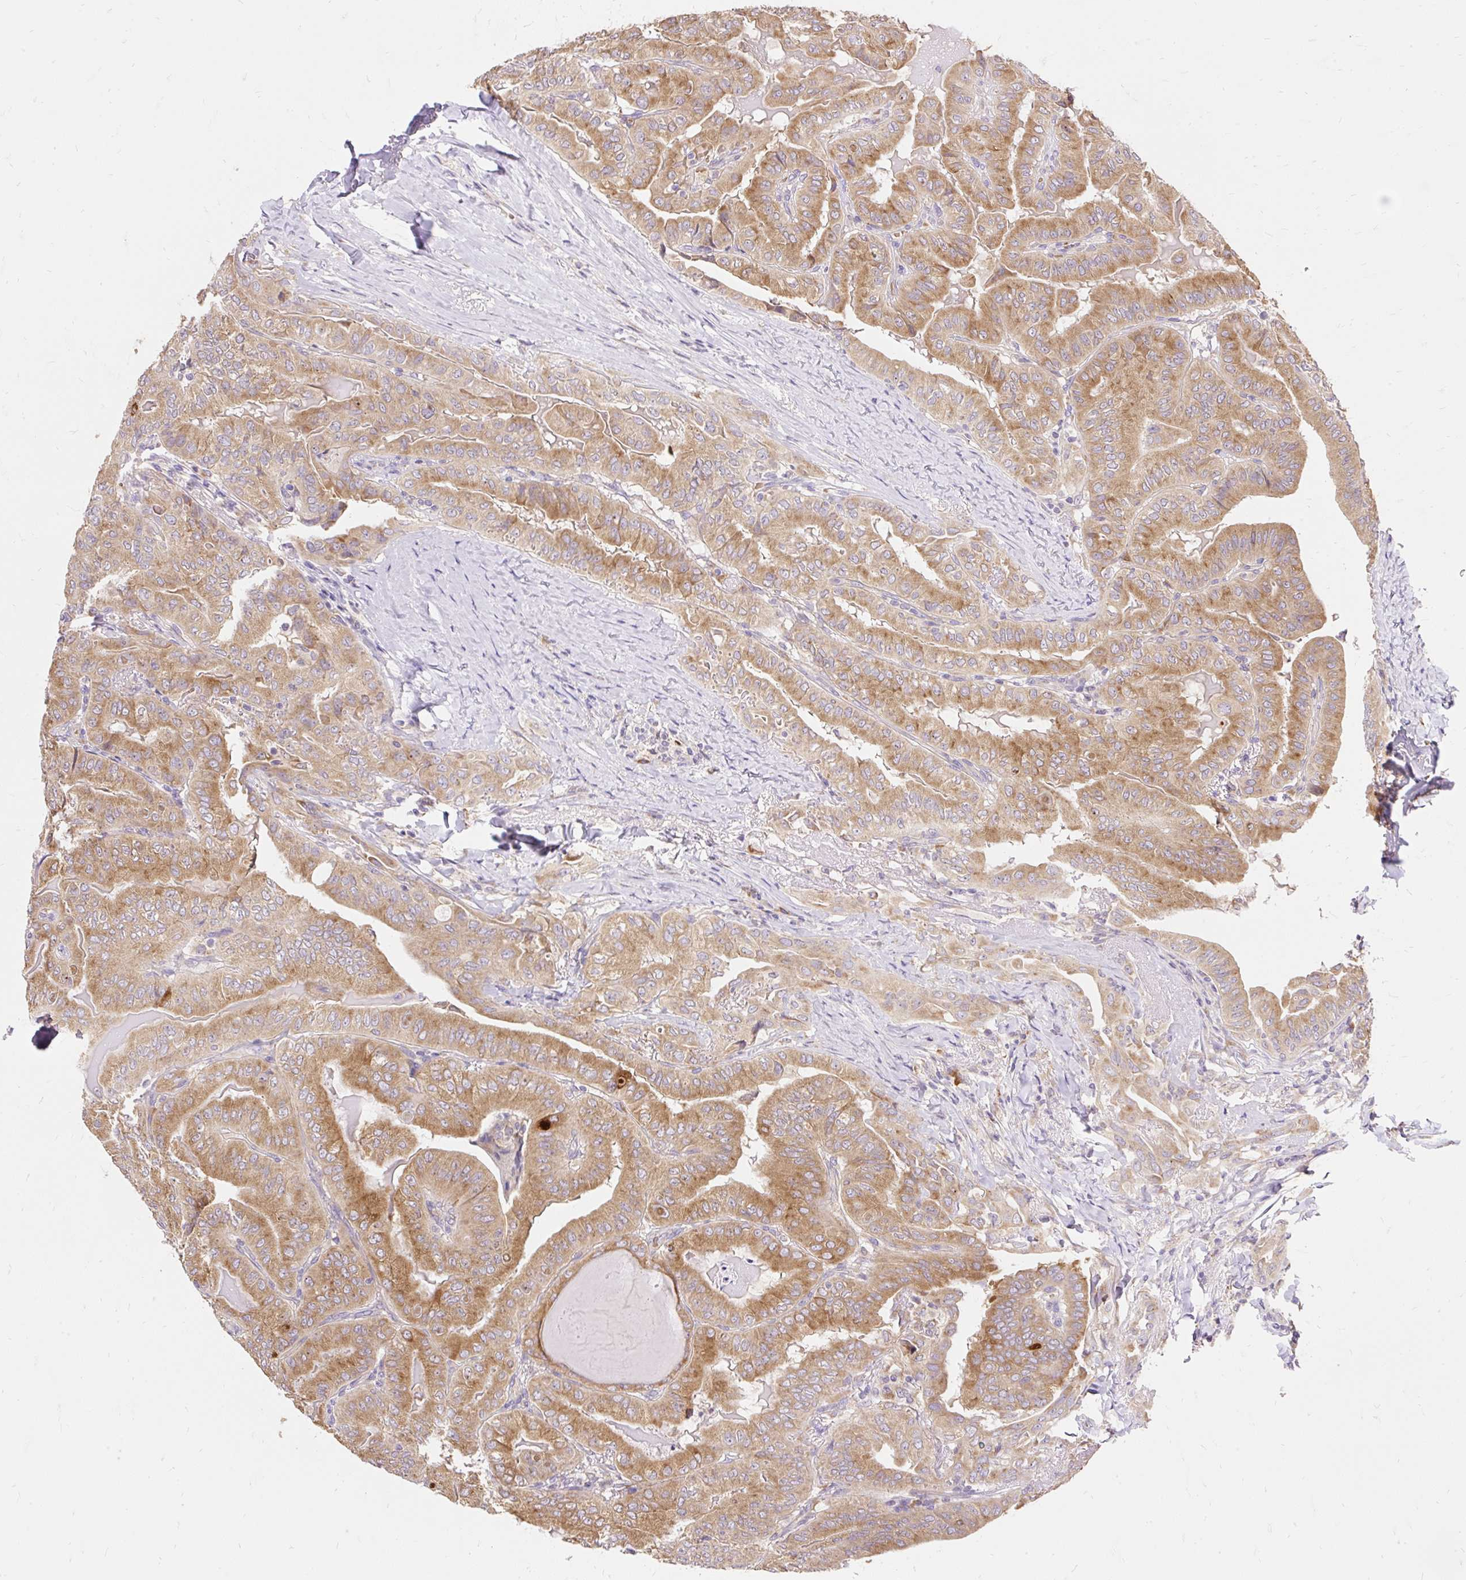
{"staining": {"intensity": "moderate", "quantity": ">75%", "location": "cytoplasmic/membranous"}, "tissue": "thyroid cancer", "cell_type": "Tumor cells", "image_type": "cancer", "snomed": [{"axis": "morphology", "description": "Papillary adenocarcinoma, NOS"}, {"axis": "topography", "description": "Thyroid gland"}], "caption": "Immunohistochemical staining of human papillary adenocarcinoma (thyroid) exhibits moderate cytoplasmic/membranous protein expression in about >75% of tumor cells.", "gene": "SEC63", "patient": {"sex": "female", "age": 68}}